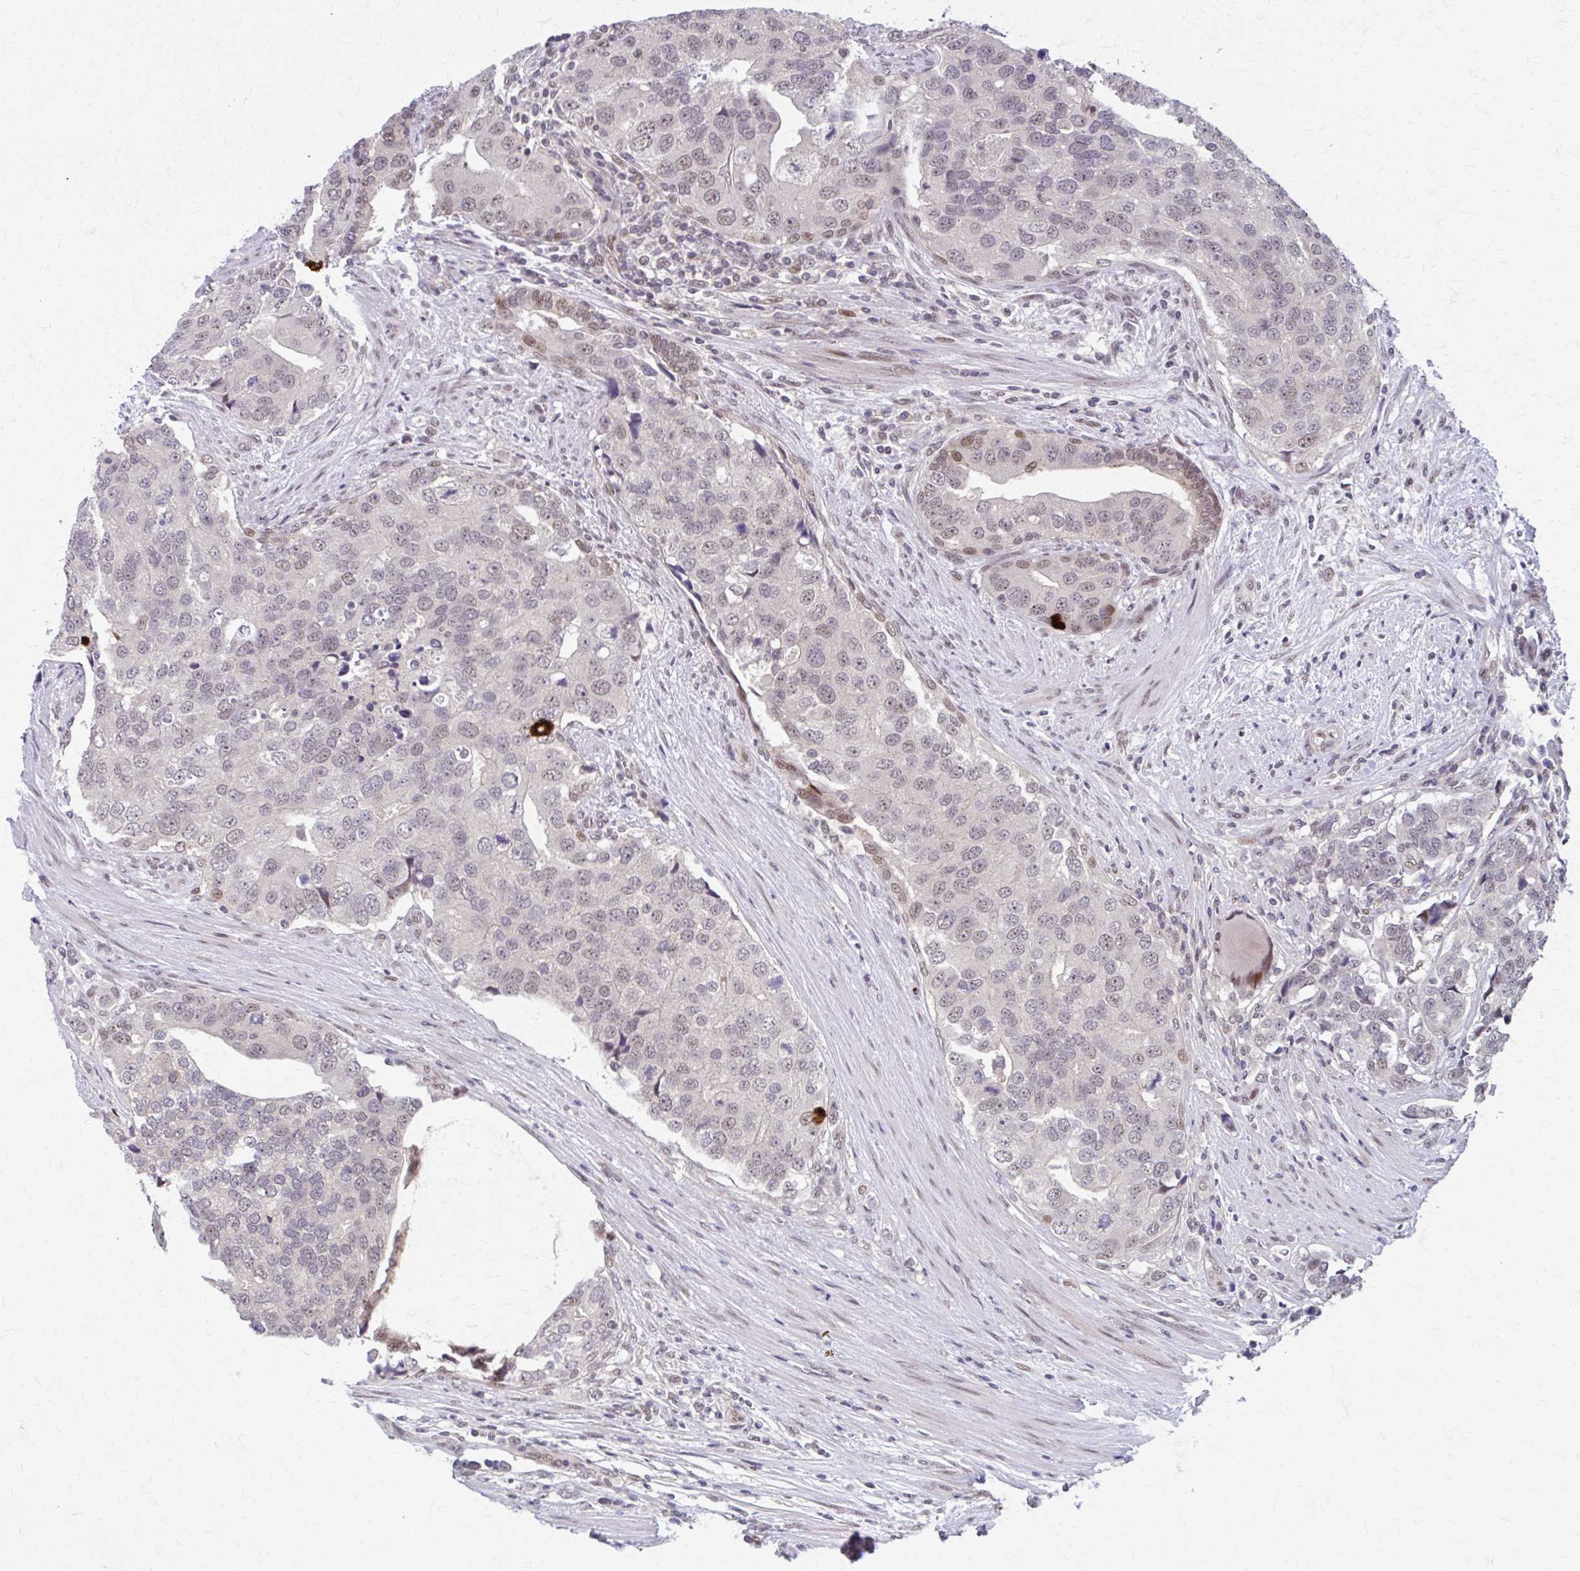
{"staining": {"intensity": "weak", "quantity": "25%-75%", "location": "nuclear"}, "tissue": "prostate cancer", "cell_type": "Tumor cells", "image_type": "cancer", "snomed": [{"axis": "morphology", "description": "Adenocarcinoma, High grade"}, {"axis": "topography", "description": "Prostate"}], "caption": "Immunohistochemical staining of human prostate cancer (high-grade adenocarcinoma) displays weak nuclear protein expression in approximately 25%-75% of tumor cells.", "gene": "SETBP1", "patient": {"sex": "male", "age": 68}}